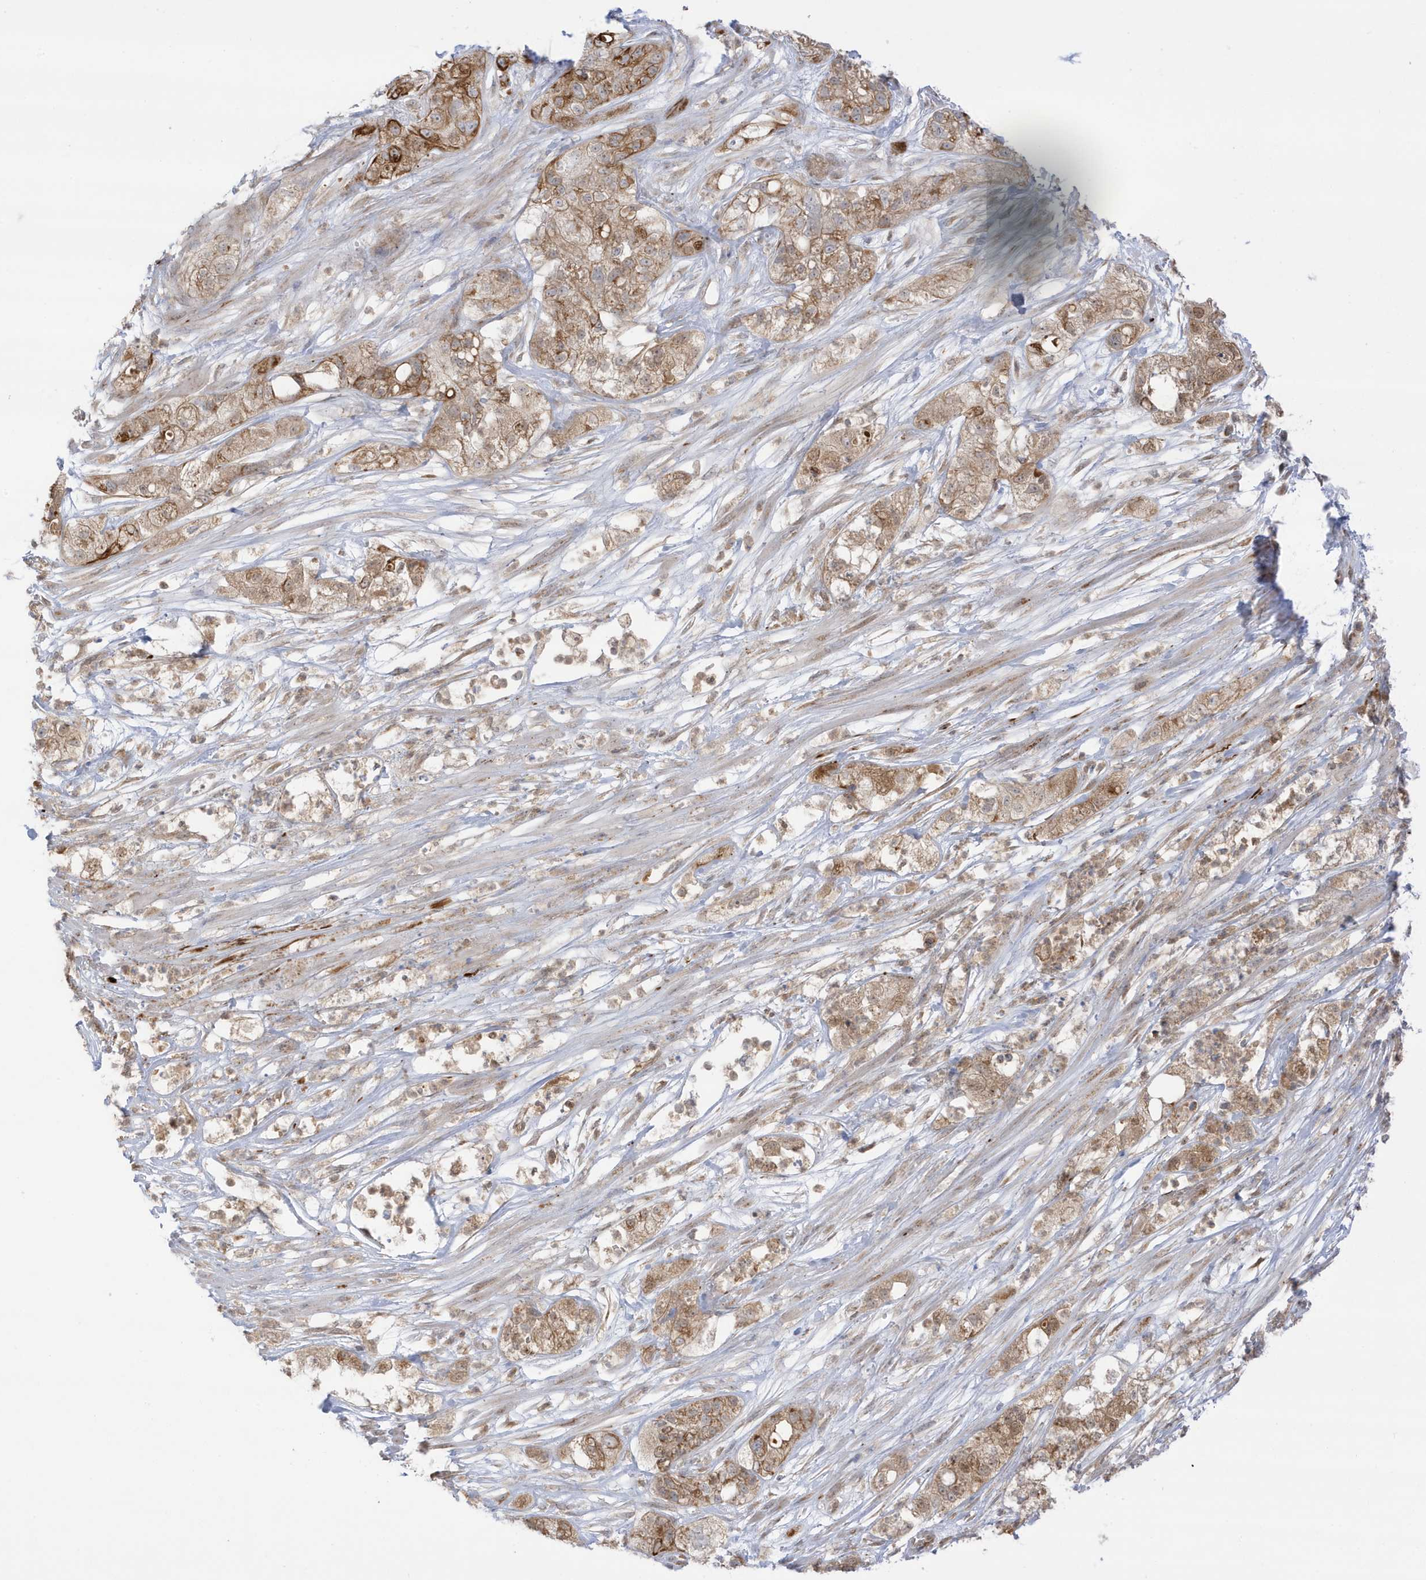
{"staining": {"intensity": "moderate", "quantity": ">75%", "location": "cytoplasmic/membranous"}, "tissue": "pancreatic cancer", "cell_type": "Tumor cells", "image_type": "cancer", "snomed": [{"axis": "morphology", "description": "Adenocarcinoma, NOS"}, {"axis": "topography", "description": "Pancreas"}], "caption": "Pancreatic cancer was stained to show a protein in brown. There is medium levels of moderate cytoplasmic/membranous positivity in approximately >75% of tumor cells.", "gene": "NPPC", "patient": {"sex": "female", "age": 78}}